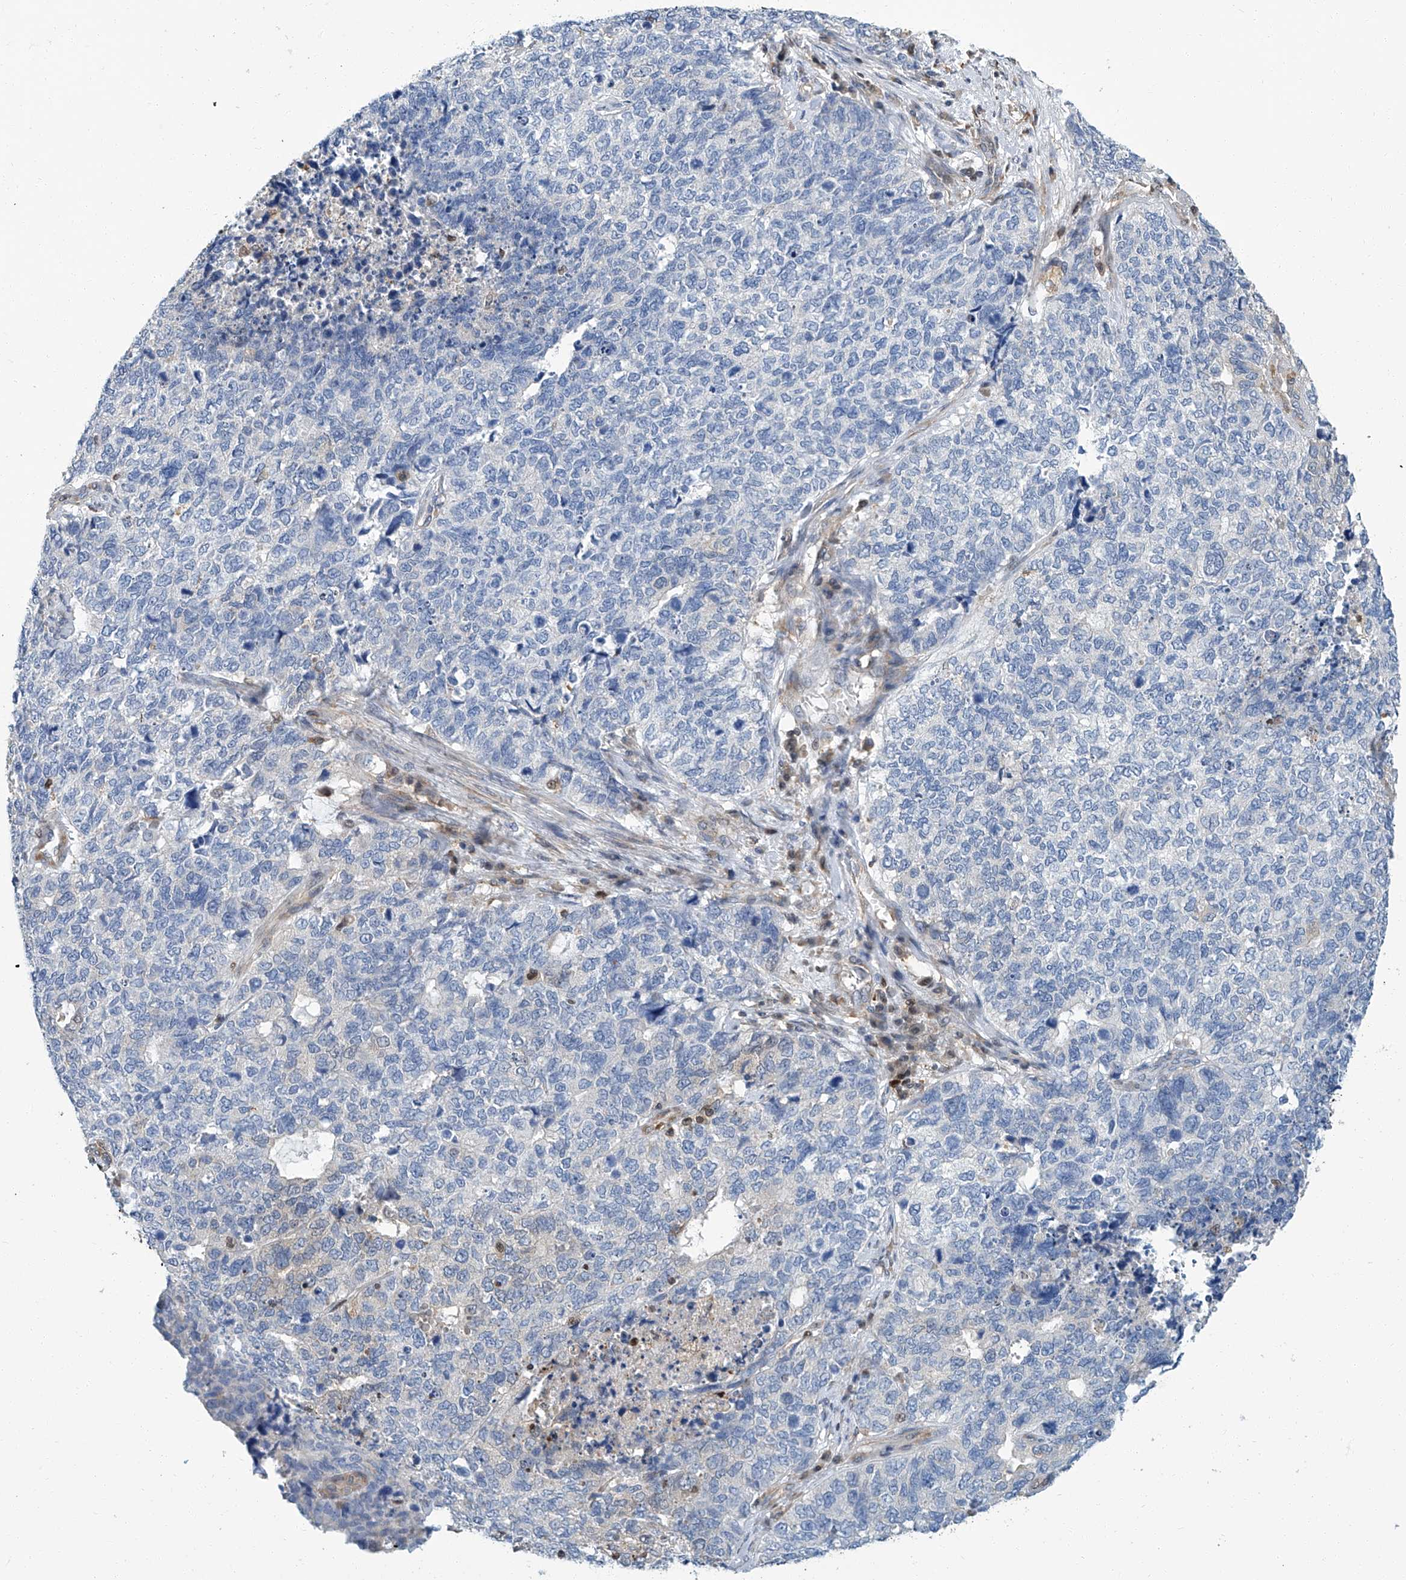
{"staining": {"intensity": "negative", "quantity": "none", "location": "none"}, "tissue": "cervical cancer", "cell_type": "Tumor cells", "image_type": "cancer", "snomed": [{"axis": "morphology", "description": "Squamous cell carcinoma, NOS"}, {"axis": "topography", "description": "Cervix"}], "caption": "IHC of cervical squamous cell carcinoma shows no staining in tumor cells.", "gene": "PSMB10", "patient": {"sex": "female", "age": 63}}